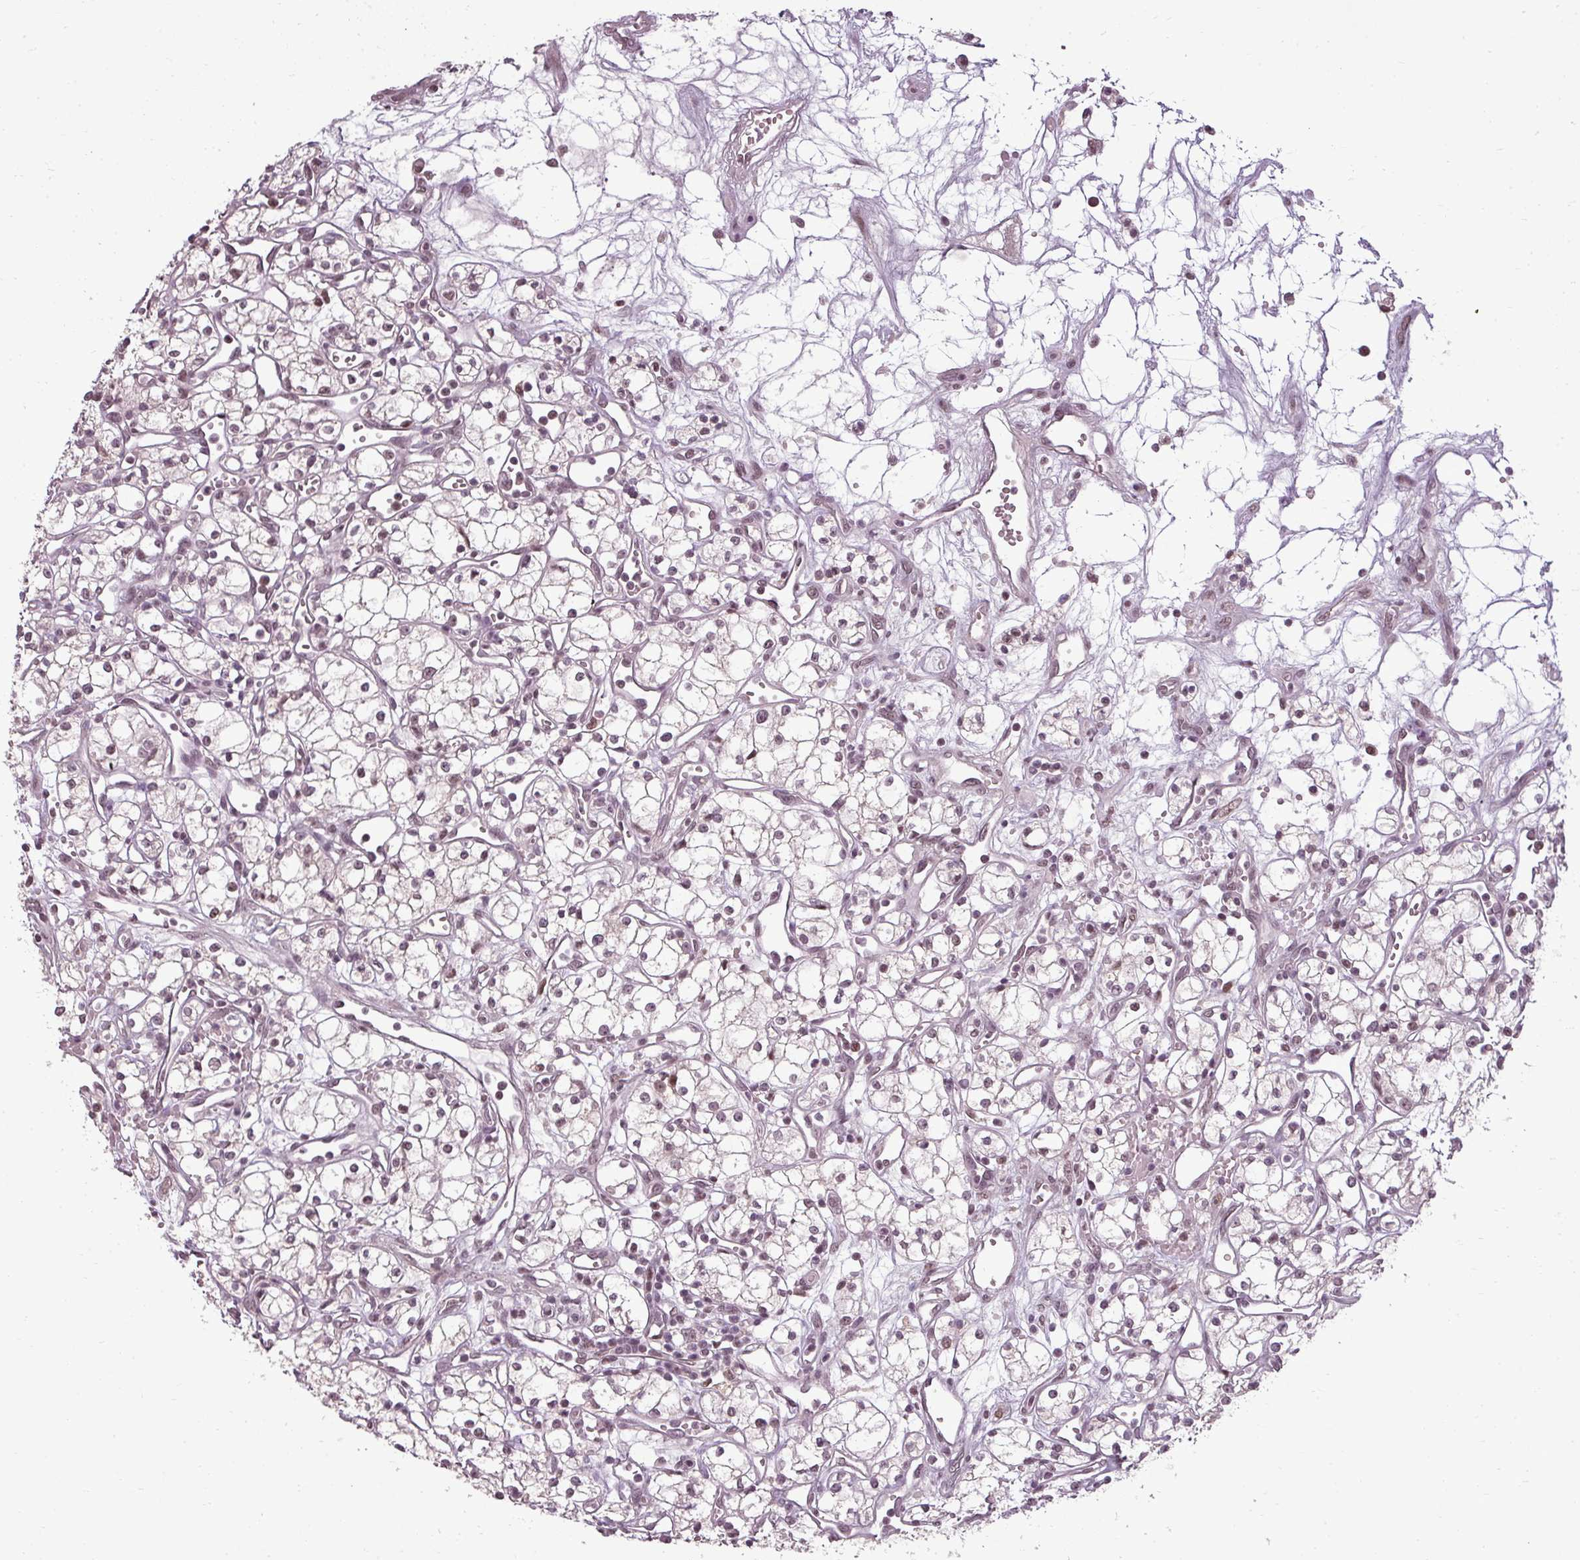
{"staining": {"intensity": "moderate", "quantity": ">75%", "location": "nuclear"}, "tissue": "renal cancer", "cell_type": "Tumor cells", "image_type": "cancer", "snomed": [{"axis": "morphology", "description": "Adenocarcinoma, NOS"}, {"axis": "topography", "description": "Kidney"}], "caption": "Protein staining exhibits moderate nuclear positivity in about >75% of tumor cells in adenocarcinoma (renal).", "gene": "BCAS3", "patient": {"sex": "male", "age": 59}}